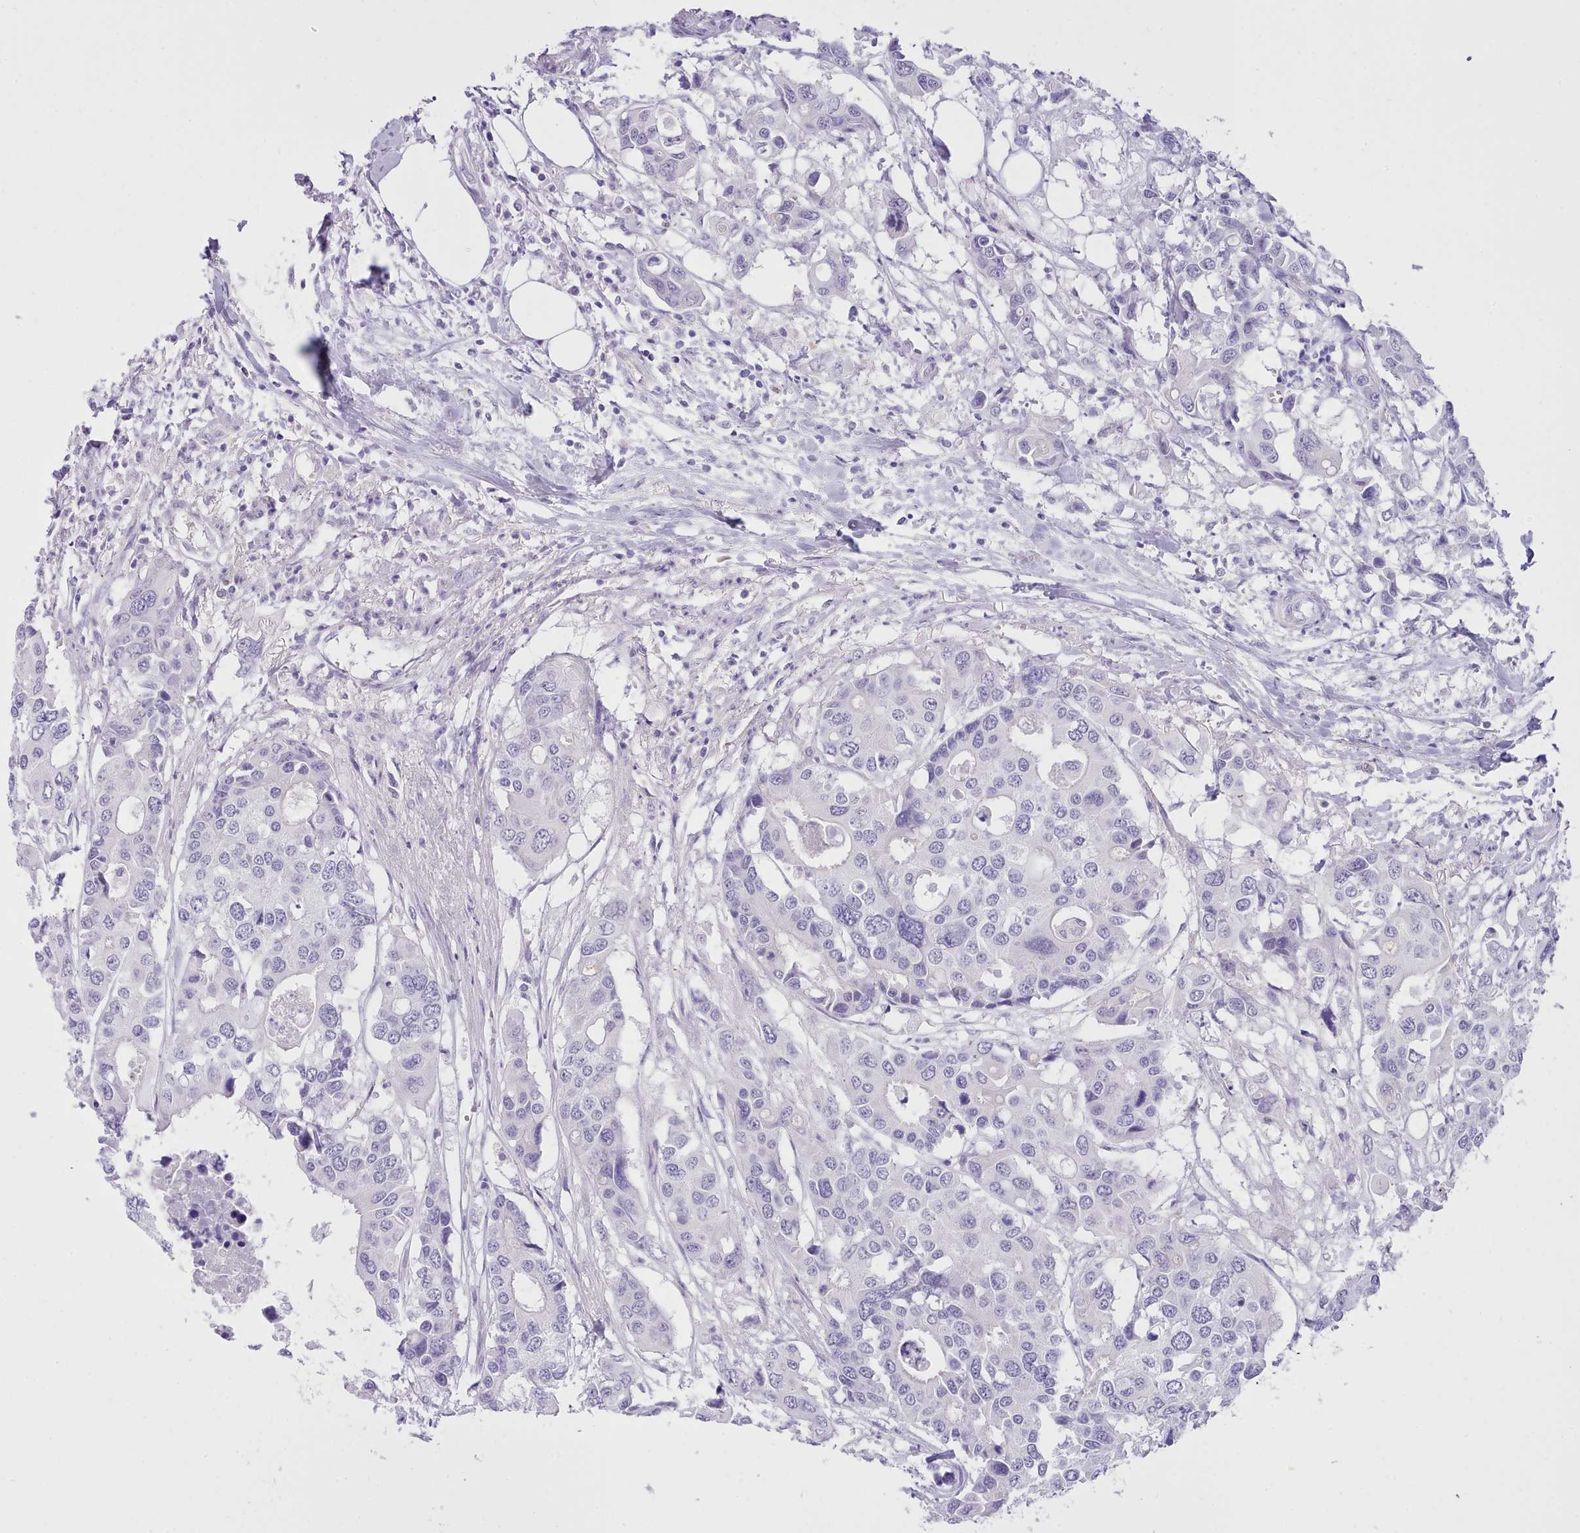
{"staining": {"intensity": "negative", "quantity": "none", "location": "none"}, "tissue": "colorectal cancer", "cell_type": "Tumor cells", "image_type": "cancer", "snomed": [{"axis": "morphology", "description": "Adenocarcinoma, NOS"}, {"axis": "topography", "description": "Colon"}], "caption": "The image shows no staining of tumor cells in adenocarcinoma (colorectal).", "gene": "LRRC37A", "patient": {"sex": "male", "age": 77}}